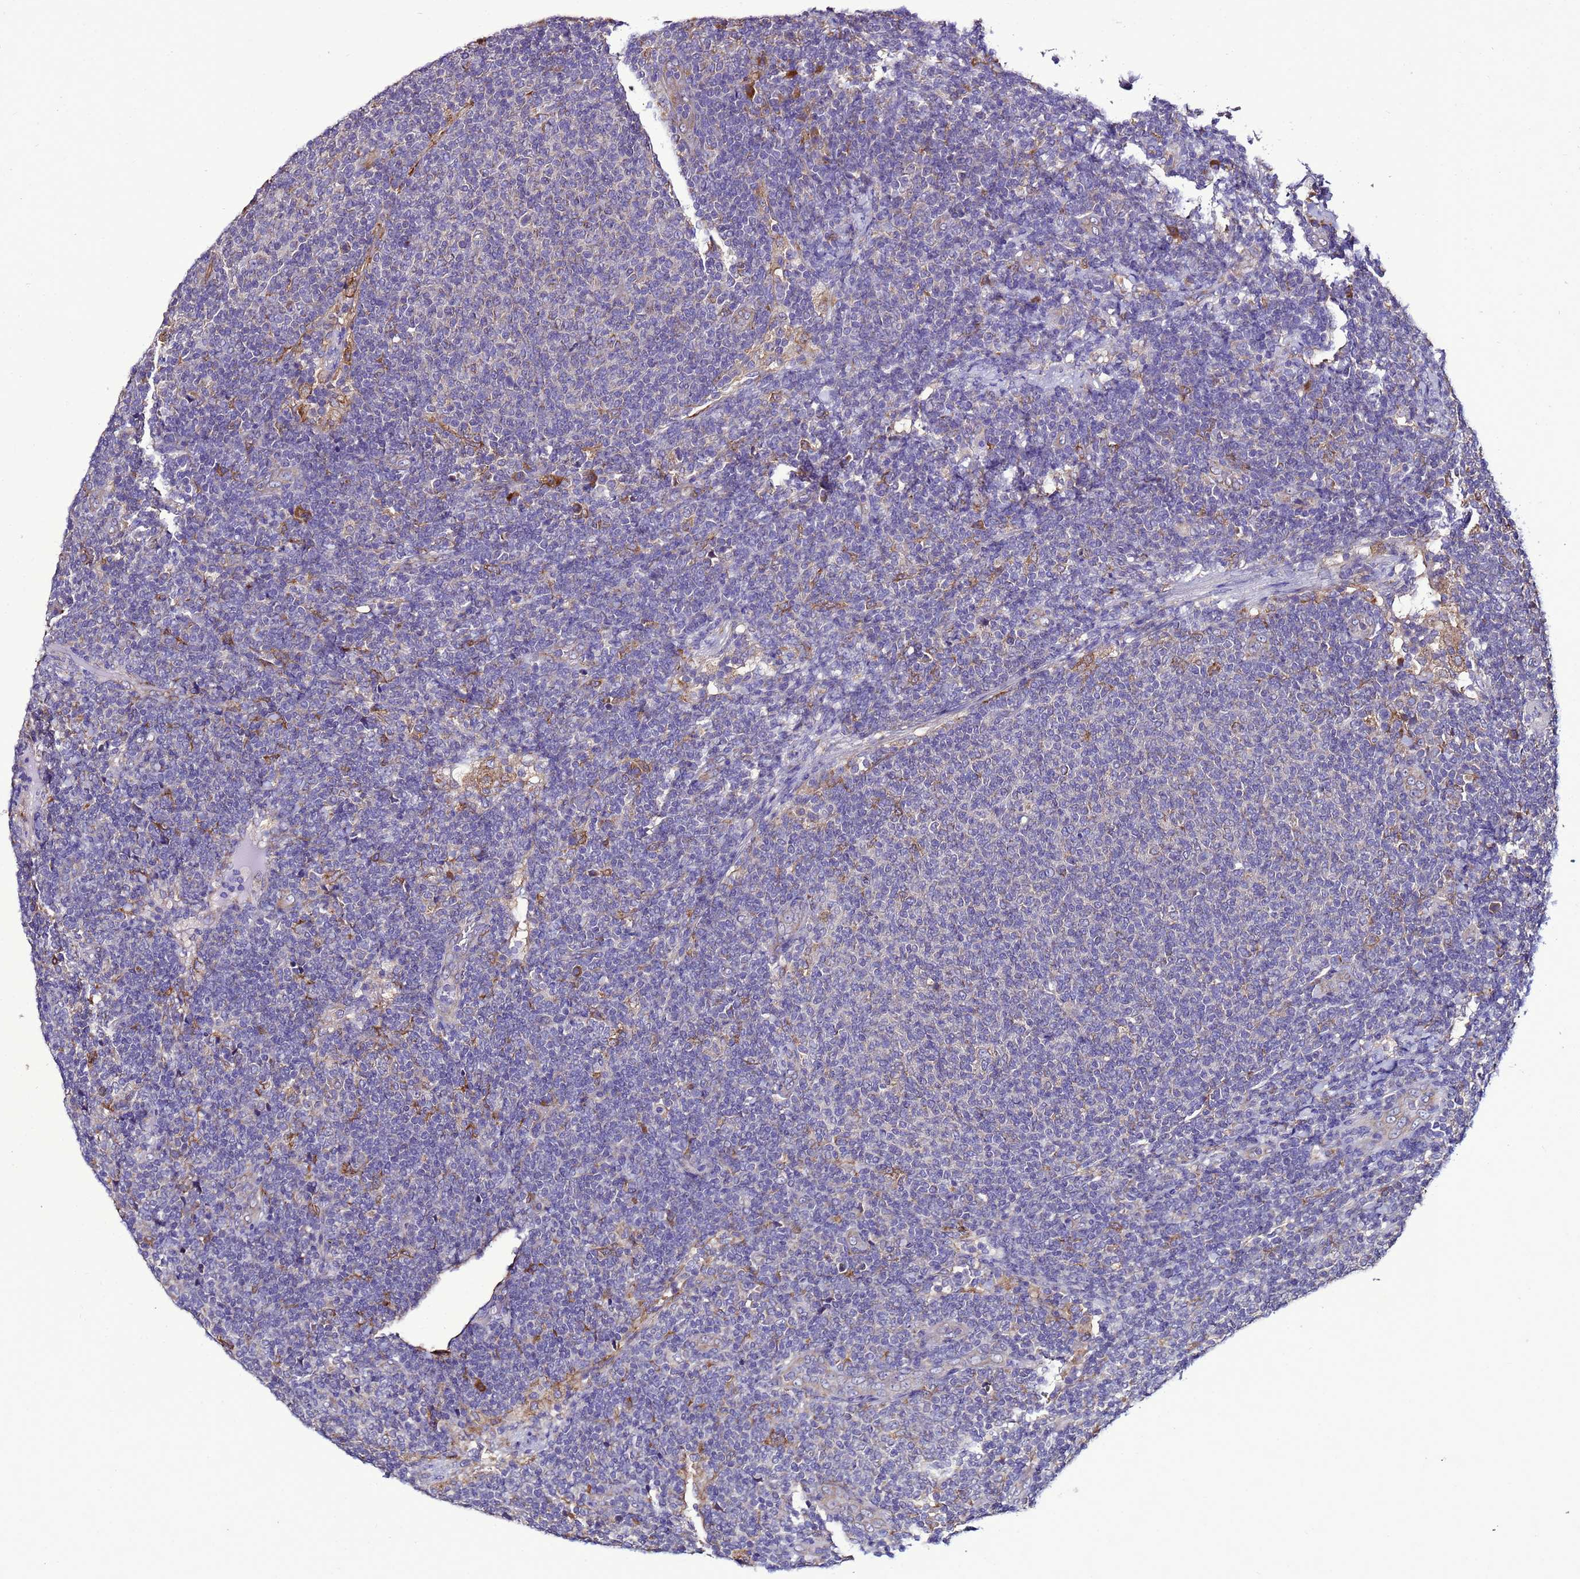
{"staining": {"intensity": "negative", "quantity": "none", "location": "none"}, "tissue": "lymphoma", "cell_type": "Tumor cells", "image_type": "cancer", "snomed": [{"axis": "morphology", "description": "Malignant lymphoma, non-Hodgkin's type, Low grade"}, {"axis": "topography", "description": "Lymph node"}], "caption": "An image of malignant lymphoma, non-Hodgkin's type (low-grade) stained for a protein demonstrates no brown staining in tumor cells.", "gene": "ANTKMT", "patient": {"sex": "male", "age": 66}}